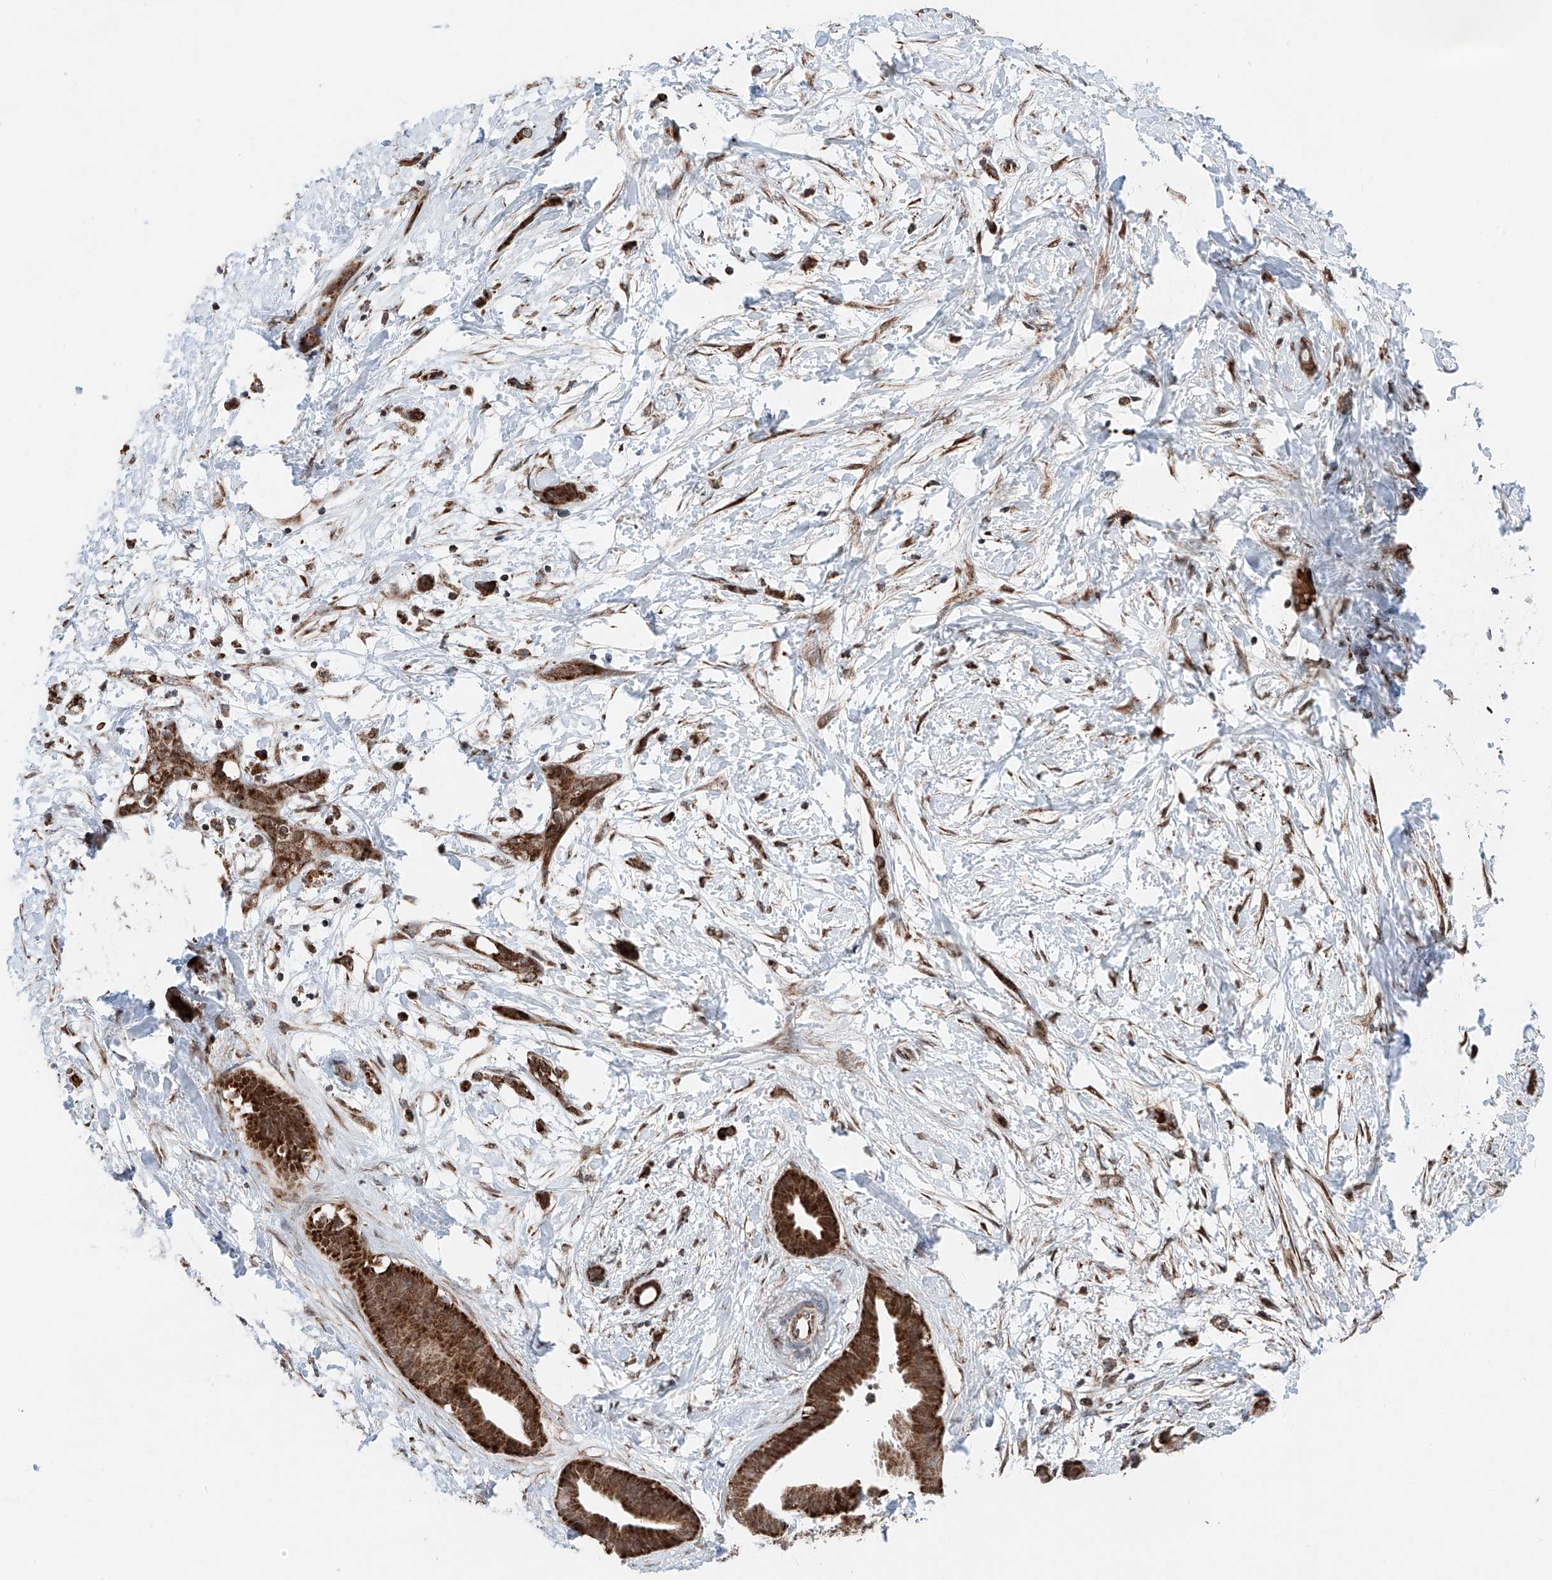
{"staining": {"intensity": "strong", "quantity": ">75%", "location": "cytoplasmic/membranous"}, "tissue": "pancreatic cancer", "cell_type": "Tumor cells", "image_type": "cancer", "snomed": [{"axis": "morphology", "description": "Normal tissue, NOS"}, {"axis": "morphology", "description": "Adenocarcinoma, NOS"}, {"axis": "topography", "description": "Pancreas"}, {"axis": "topography", "description": "Peripheral nerve tissue"}], "caption": "Protein staining shows strong cytoplasmic/membranous positivity in about >75% of tumor cells in pancreatic cancer (adenocarcinoma). Using DAB (3,3'-diaminobenzidine) (brown) and hematoxylin (blue) stains, captured at high magnification using brightfield microscopy.", "gene": "ZSCAN29", "patient": {"sex": "female", "age": 63}}